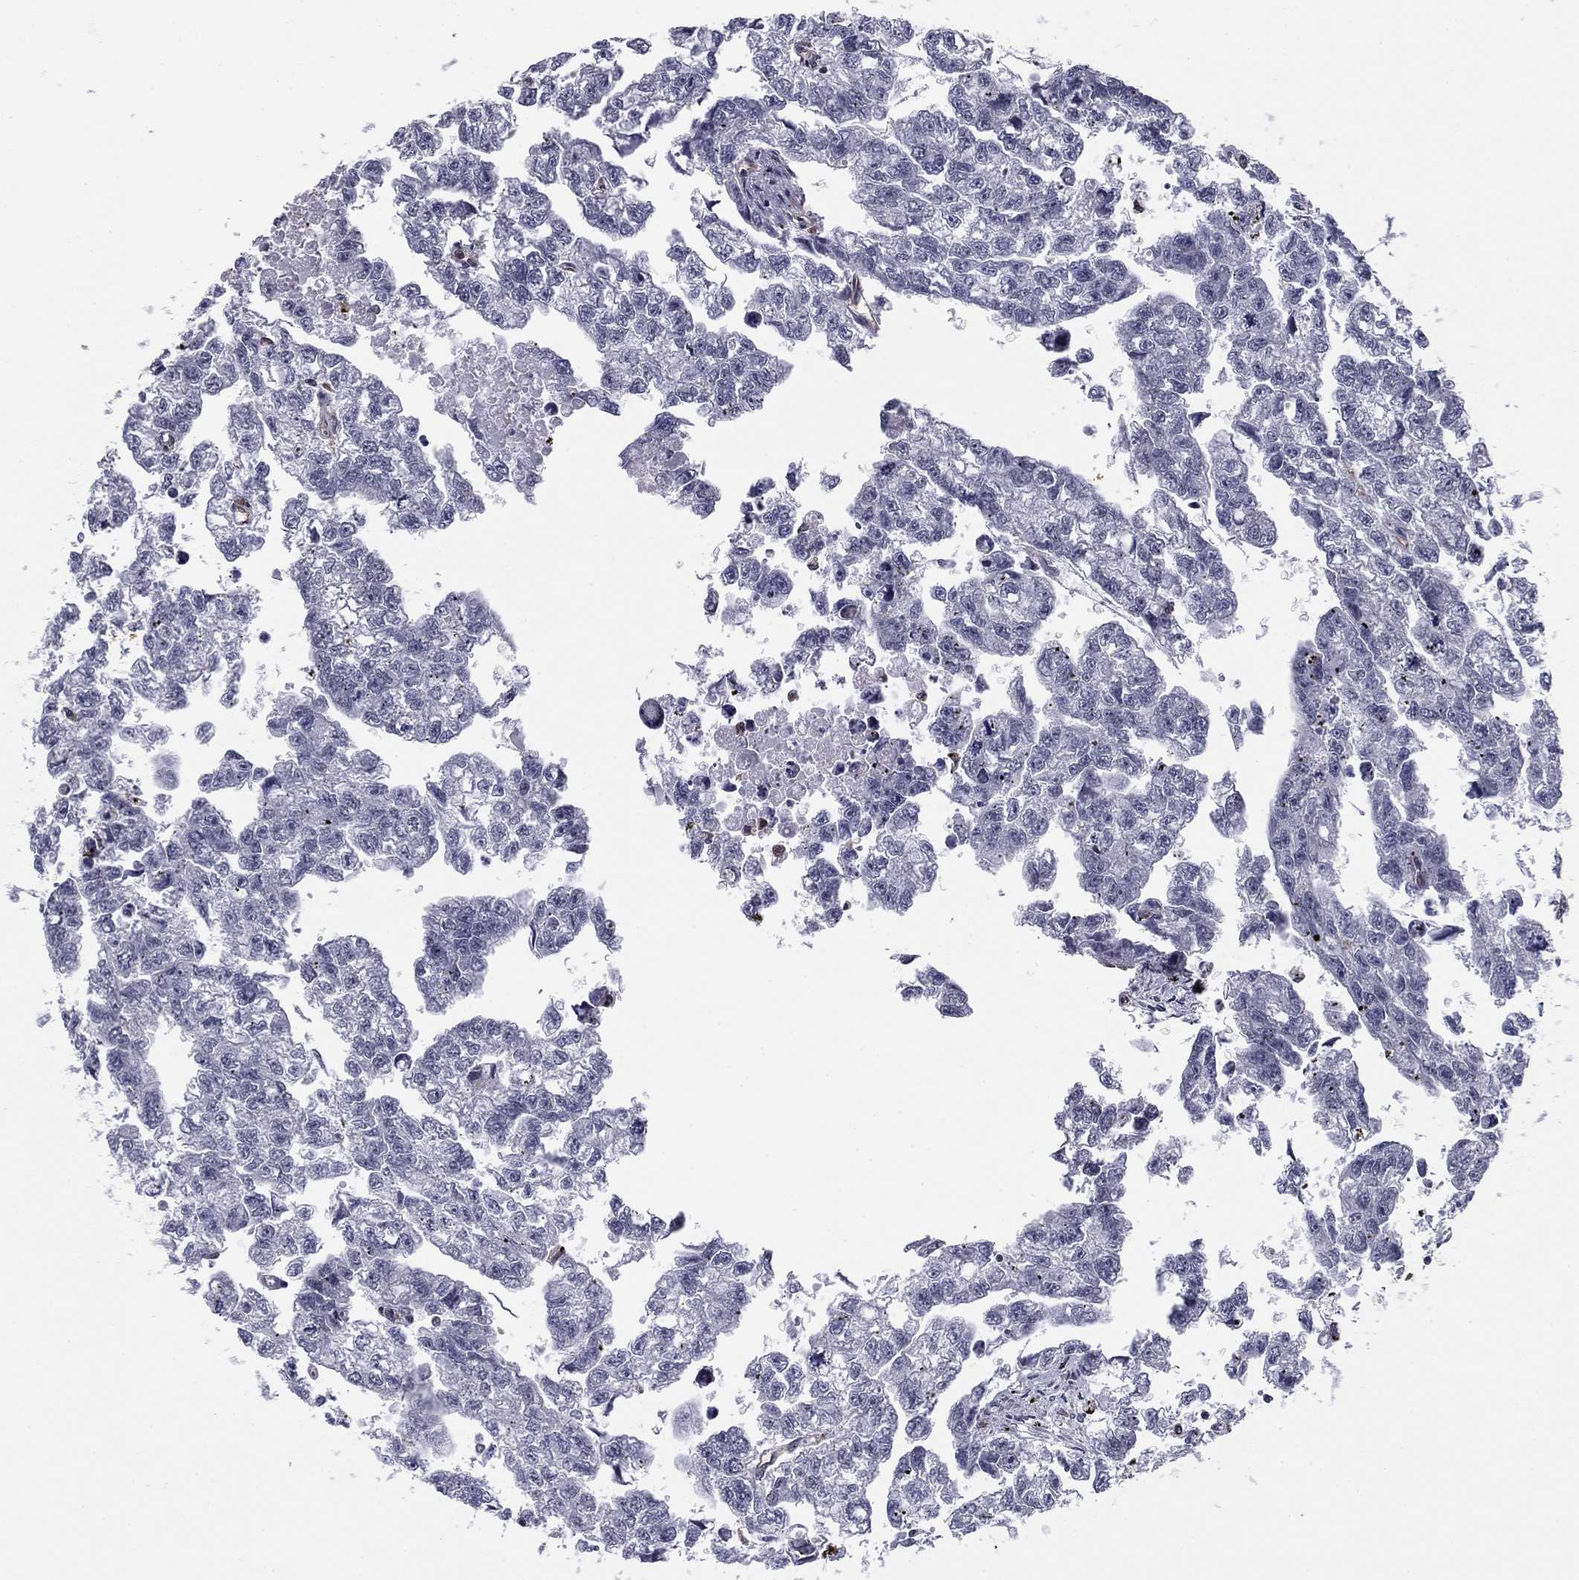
{"staining": {"intensity": "negative", "quantity": "none", "location": "none"}, "tissue": "testis cancer", "cell_type": "Tumor cells", "image_type": "cancer", "snomed": [{"axis": "morphology", "description": "Carcinoma, Embryonal, NOS"}, {"axis": "morphology", "description": "Teratoma, malignant, NOS"}, {"axis": "topography", "description": "Testis"}], "caption": "A high-resolution image shows immunohistochemistry (IHC) staining of testis cancer, which displays no significant positivity in tumor cells. (DAB IHC, high magnification).", "gene": "PLCB2", "patient": {"sex": "male", "age": 44}}